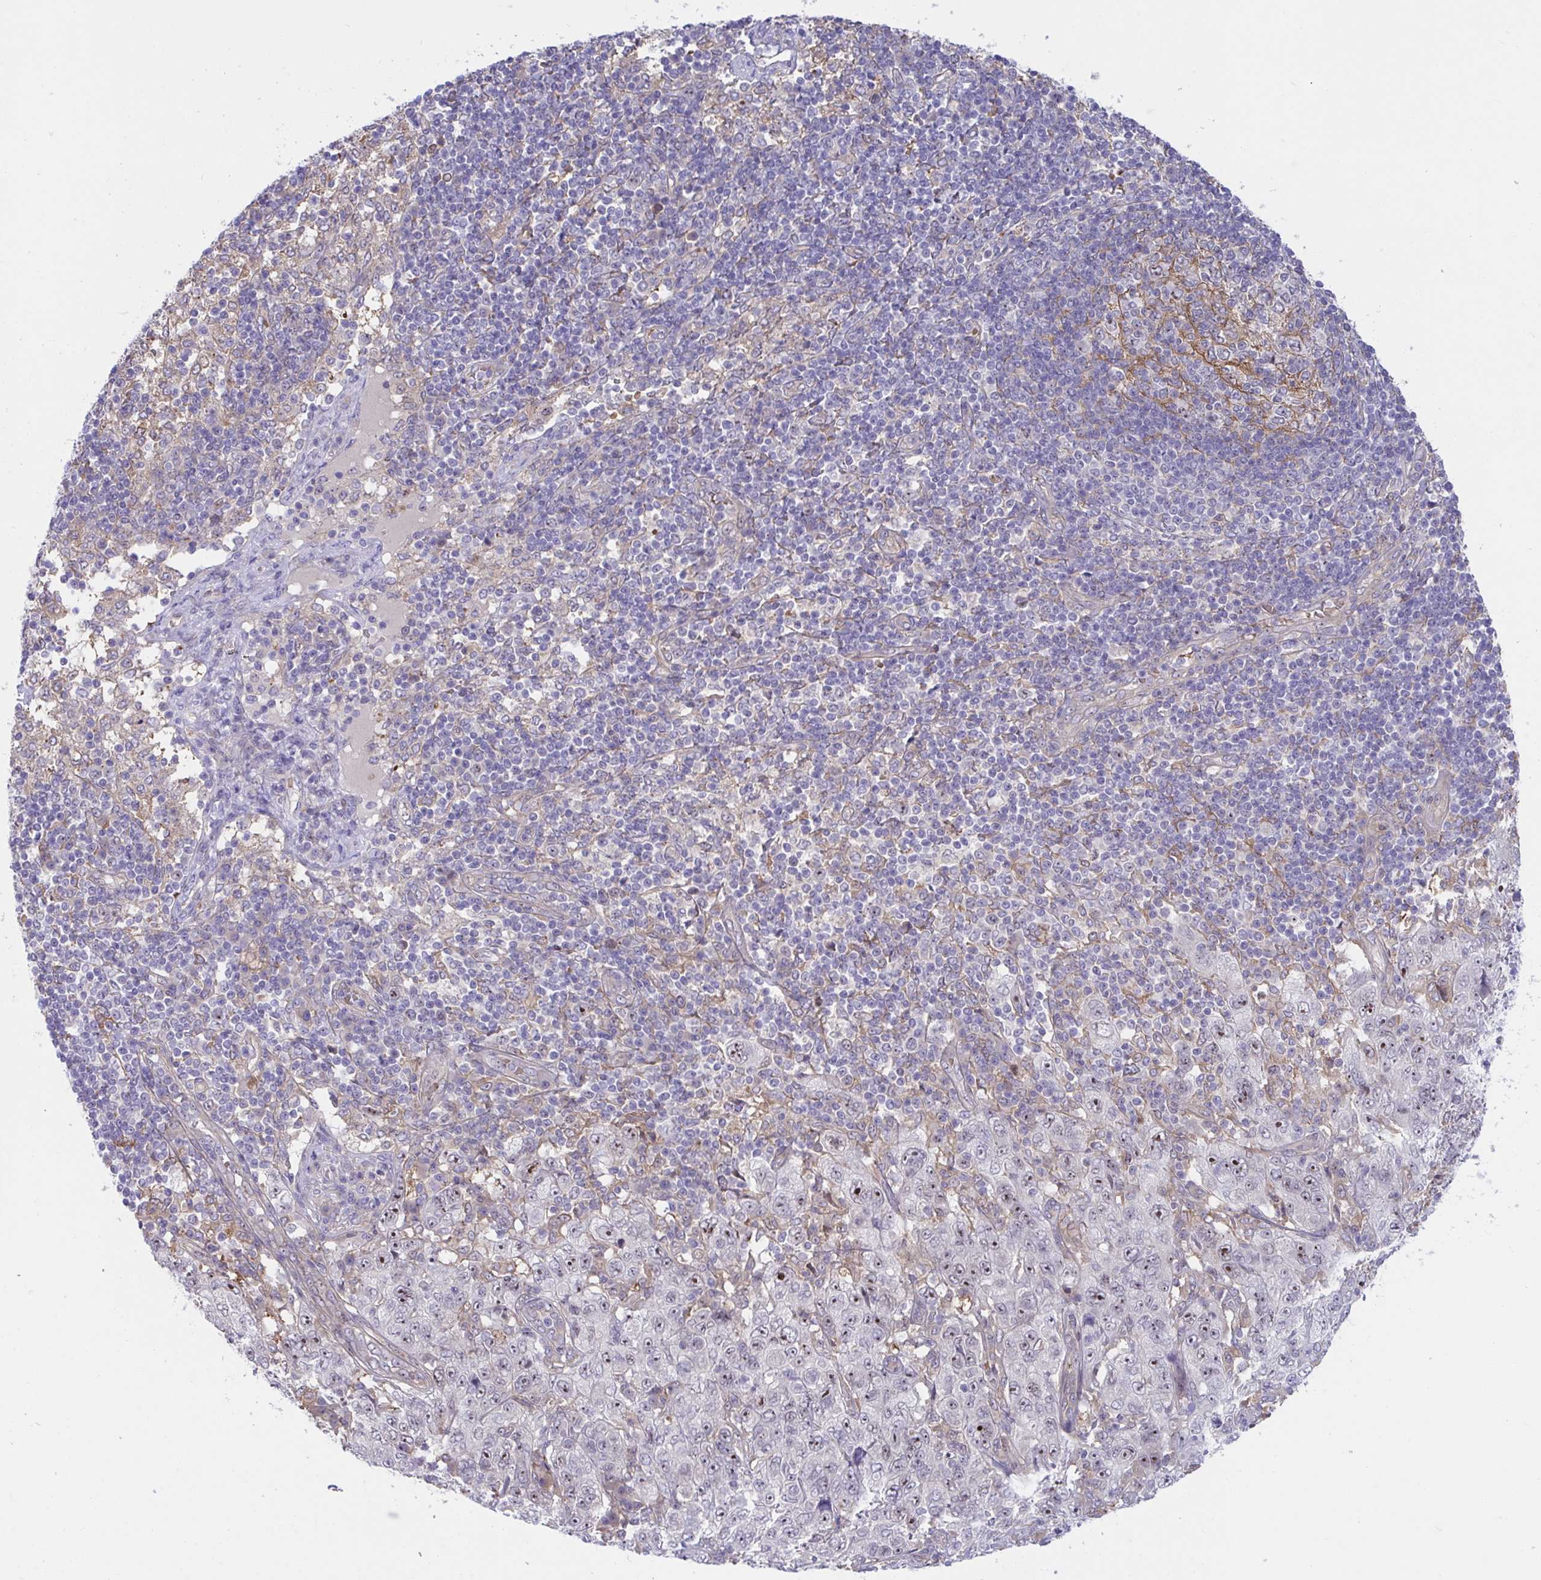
{"staining": {"intensity": "moderate", "quantity": ">75%", "location": "nuclear"}, "tissue": "pancreatic cancer", "cell_type": "Tumor cells", "image_type": "cancer", "snomed": [{"axis": "morphology", "description": "Adenocarcinoma, NOS"}, {"axis": "topography", "description": "Pancreas"}], "caption": "A high-resolution image shows immunohistochemistry (IHC) staining of pancreatic cancer, which demonstrates moderate nuclear positivity in approximately >75% of tumor cells.", "gene": "CENPQ", "patient": {"sex": "male", "age": 68}}